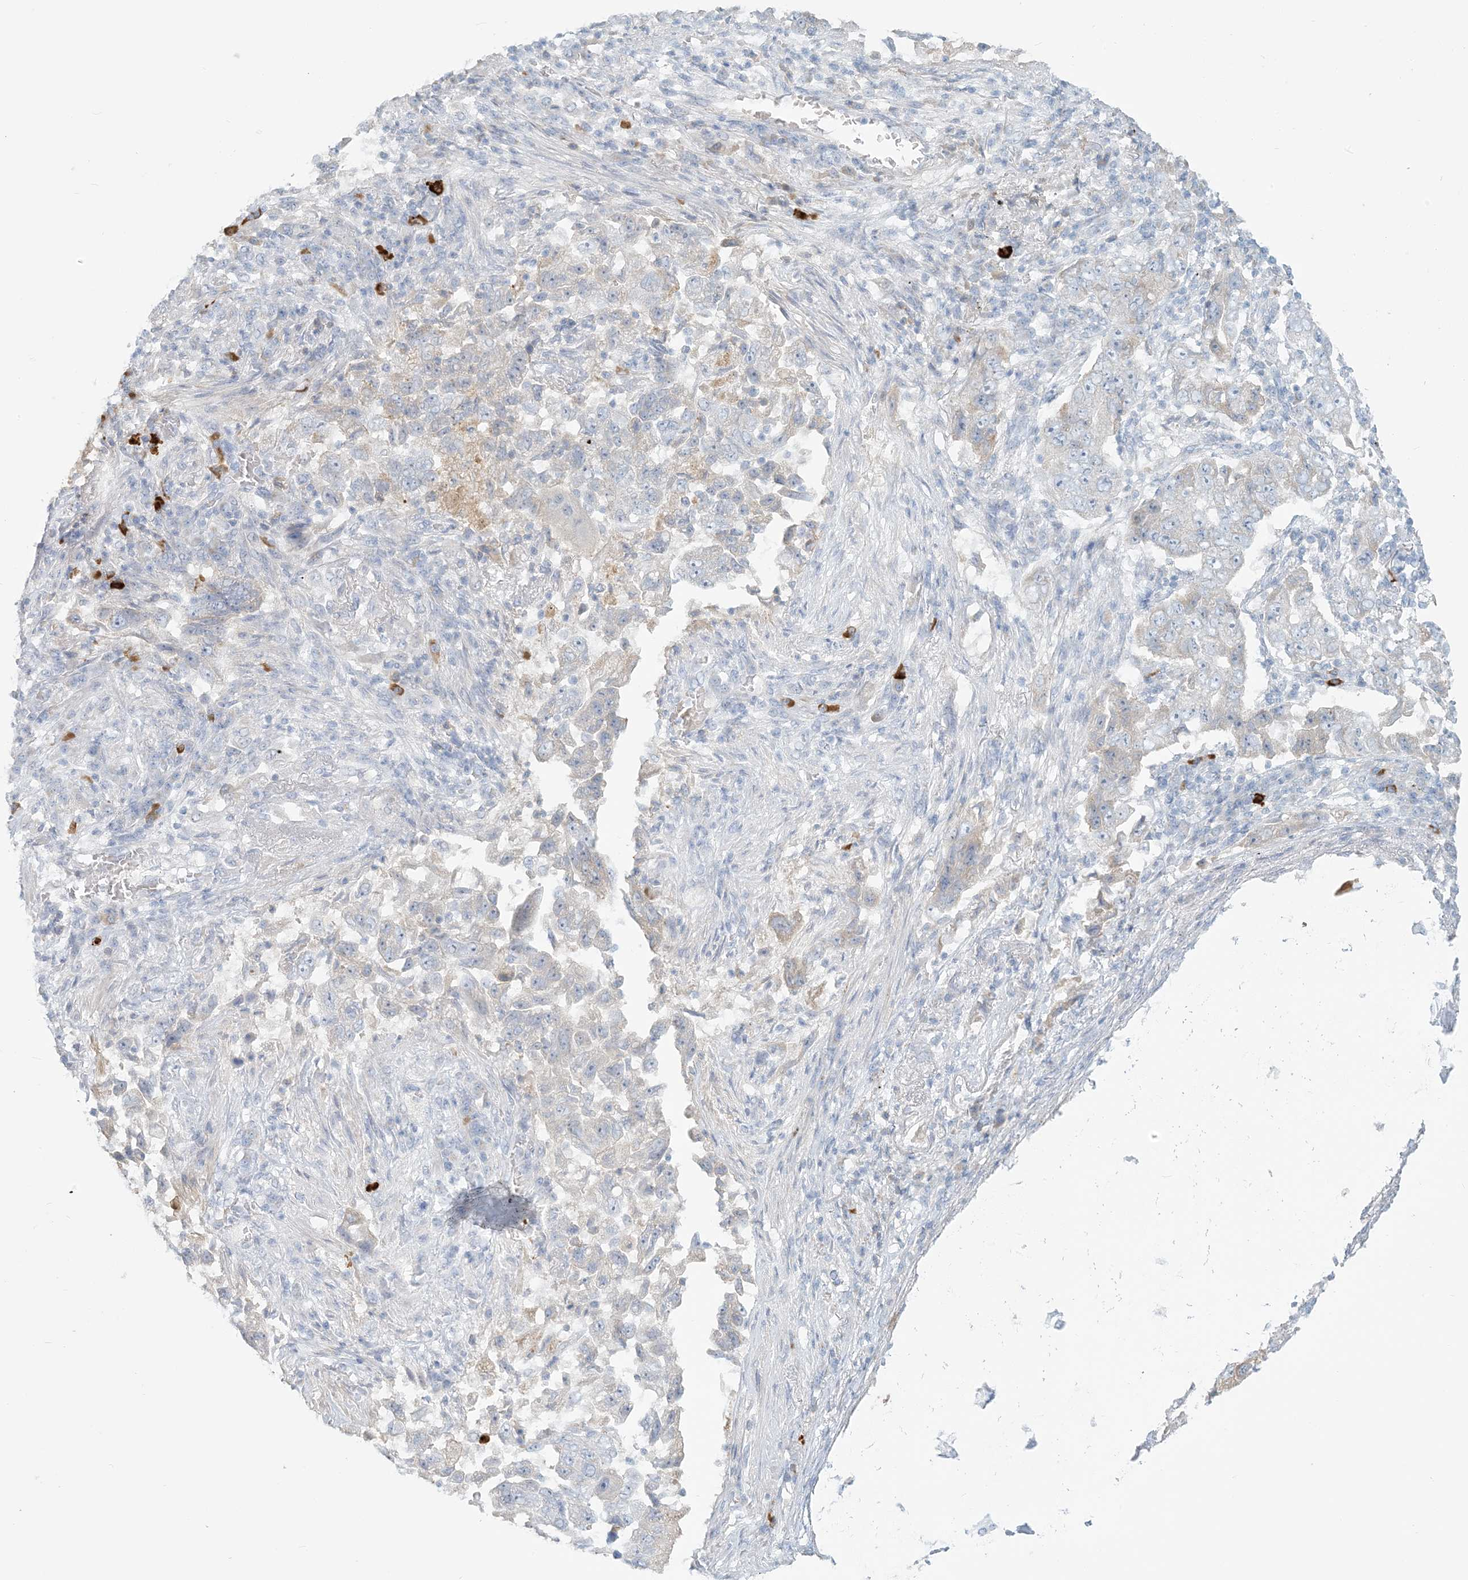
{"staining": {"intensity": "negative", "quantity": "none", "location": "none"}, "tissue": "lung cancer", "cell_type": "Tumor cells", "image_type": "cancer", "snomed": [{"axis": "morphology", "description": "Adenocarcinoma, NOS"}, {"axis": "topography", "description": "Lung"}], "caption": "IHC histopathology image of lung cancer stained for a protein (brown), which exhibits no positivity in tumor cells.", "gene": "SCML1", "patient": {"sex": "female", "age": 51}}